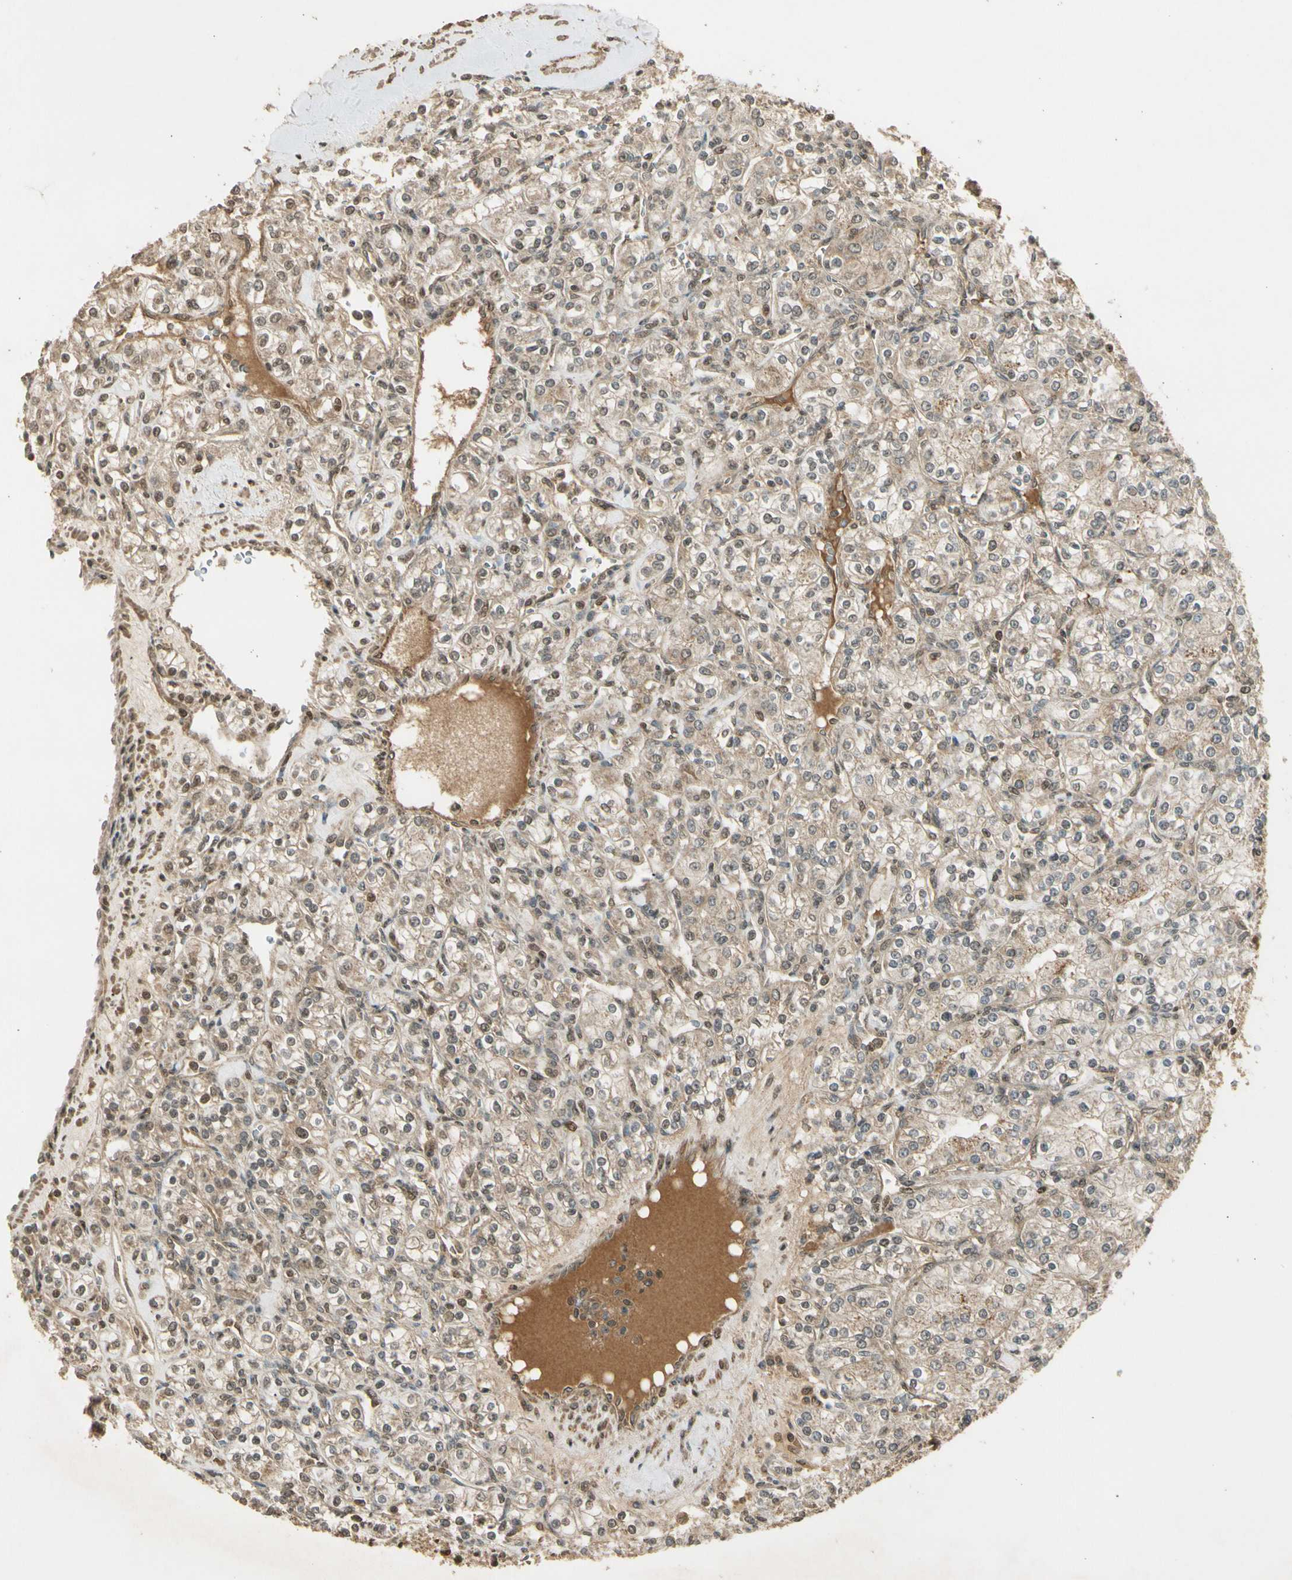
{"staining": {"intensity": "weak", "quantity": ">75%", "location": "cytoplasmic/membranous,nuclear"}, "tissue": "renal cancer", "cell_type": "Tumor cells", "image_type": "cancer", "snomed": [{"axis": "morphology", "description": "Adenocarcinoma, NOS"}, {"axis": "topography", "description": "Kidney"}], "caption": "Immunohistochemical staining of renal cancer displays low levels of weak cytoplasmic/membranous and nuclear protein staining in about >75% of tumor cells. The protein is shown in brown color, while the nuclei are stained blue.", "gene": "GMEB2", "patient": {"sex": "male", "age": 77}}